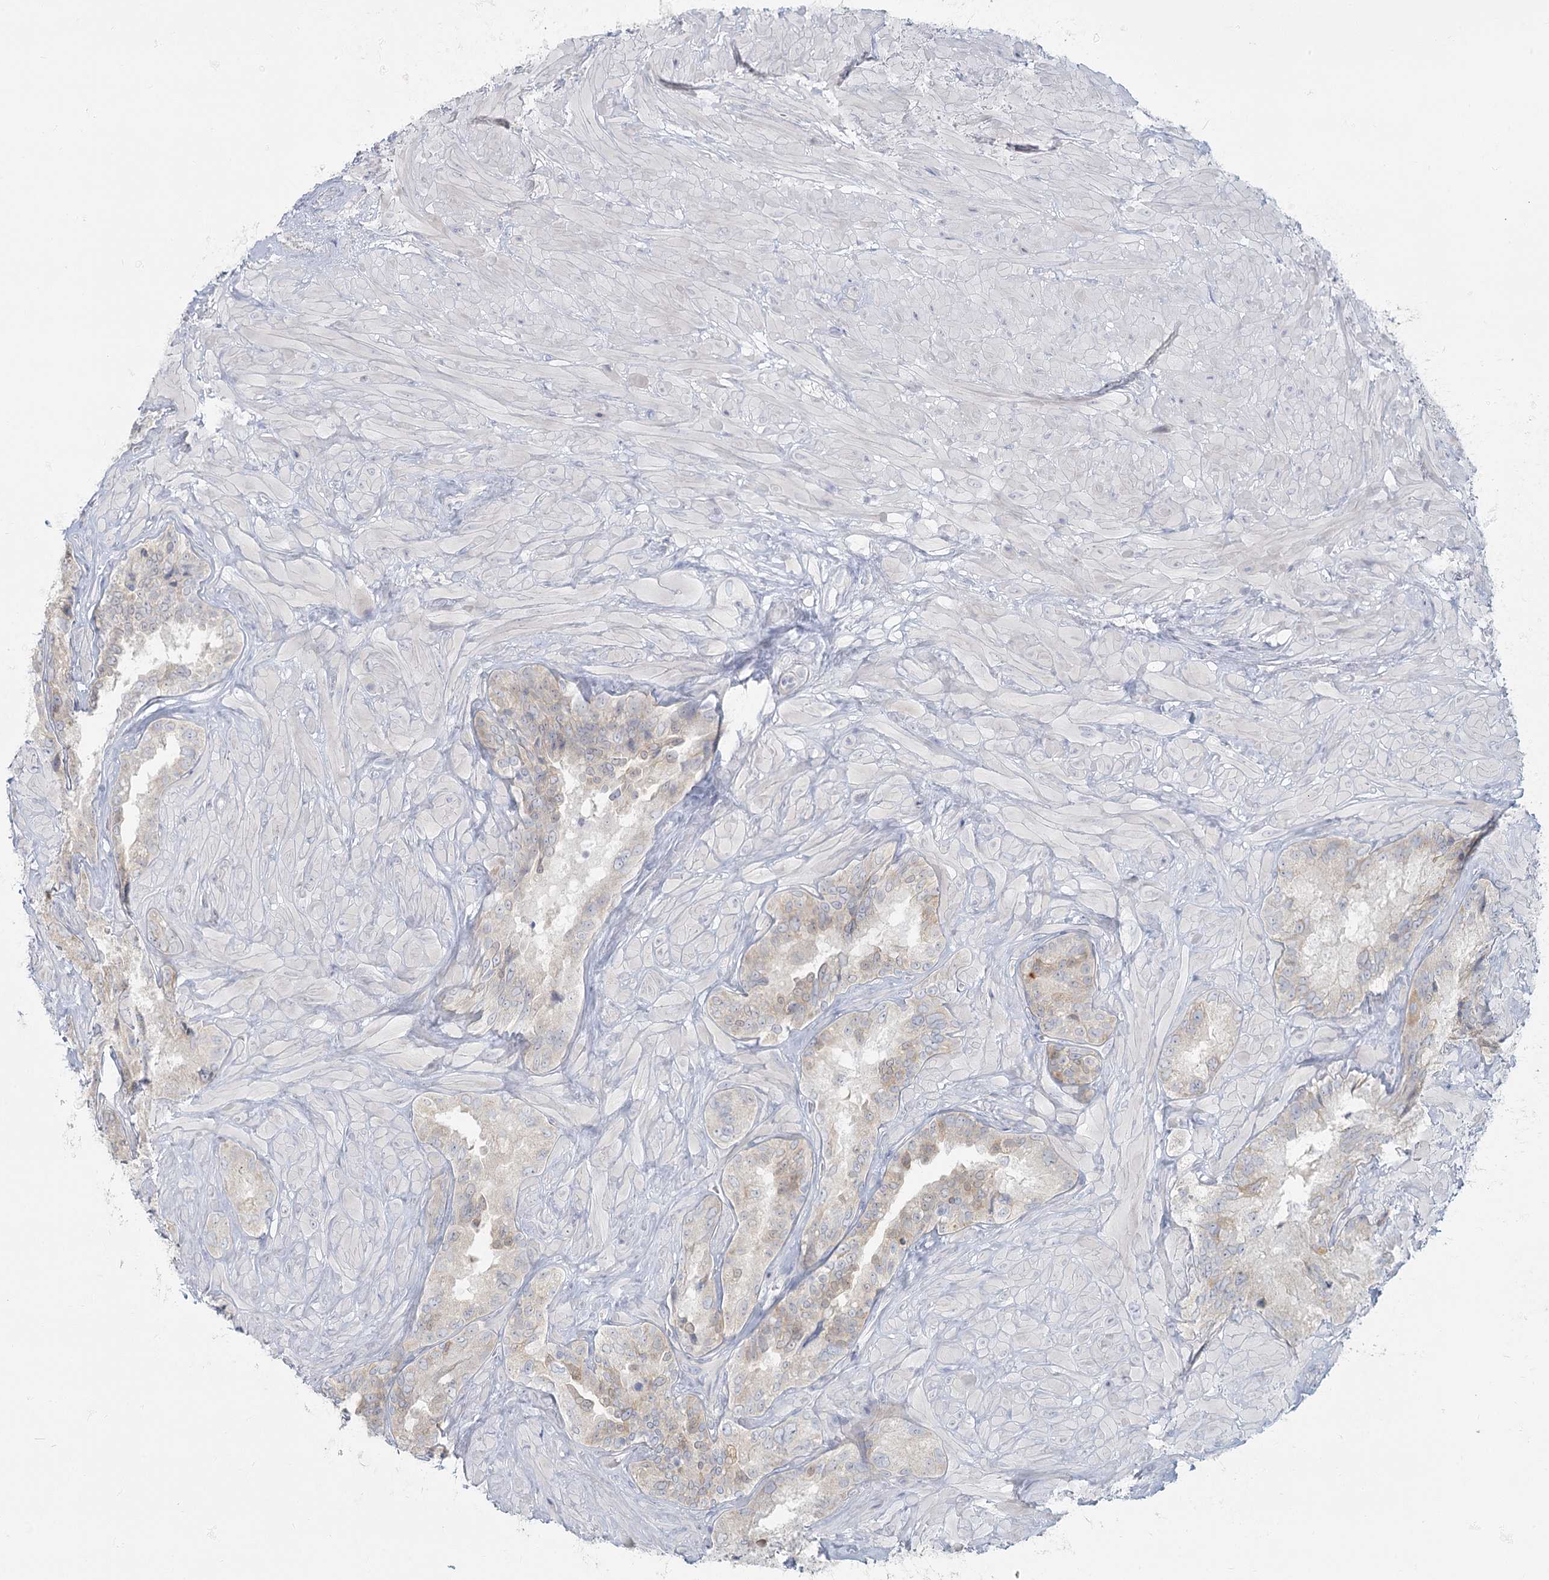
{"staining": {"intensity": "weak", "quantity": "<25%", "location": "cytoplasmic/membranous"}, "tissue": "seminal vesicle", "cell_type": "Glandular cells", "image_type": "normal", "snomed": [{"axis": "morphology", "description": "Normal tissue, NOS"}, {"axis": "topography", "description": "Seminal veicle"}, {"axis": "topography", "description": "Peripheral nerve tissue"}], "caption": "Protein analysis of unremarkable seminal vesicle exhibits no significant staining in glandular cells. (Immunohistochemistry, brightfield microscopy, high magnification).", "gene": "FAM110C", "patient": {"sex": "male", "age": 67}}